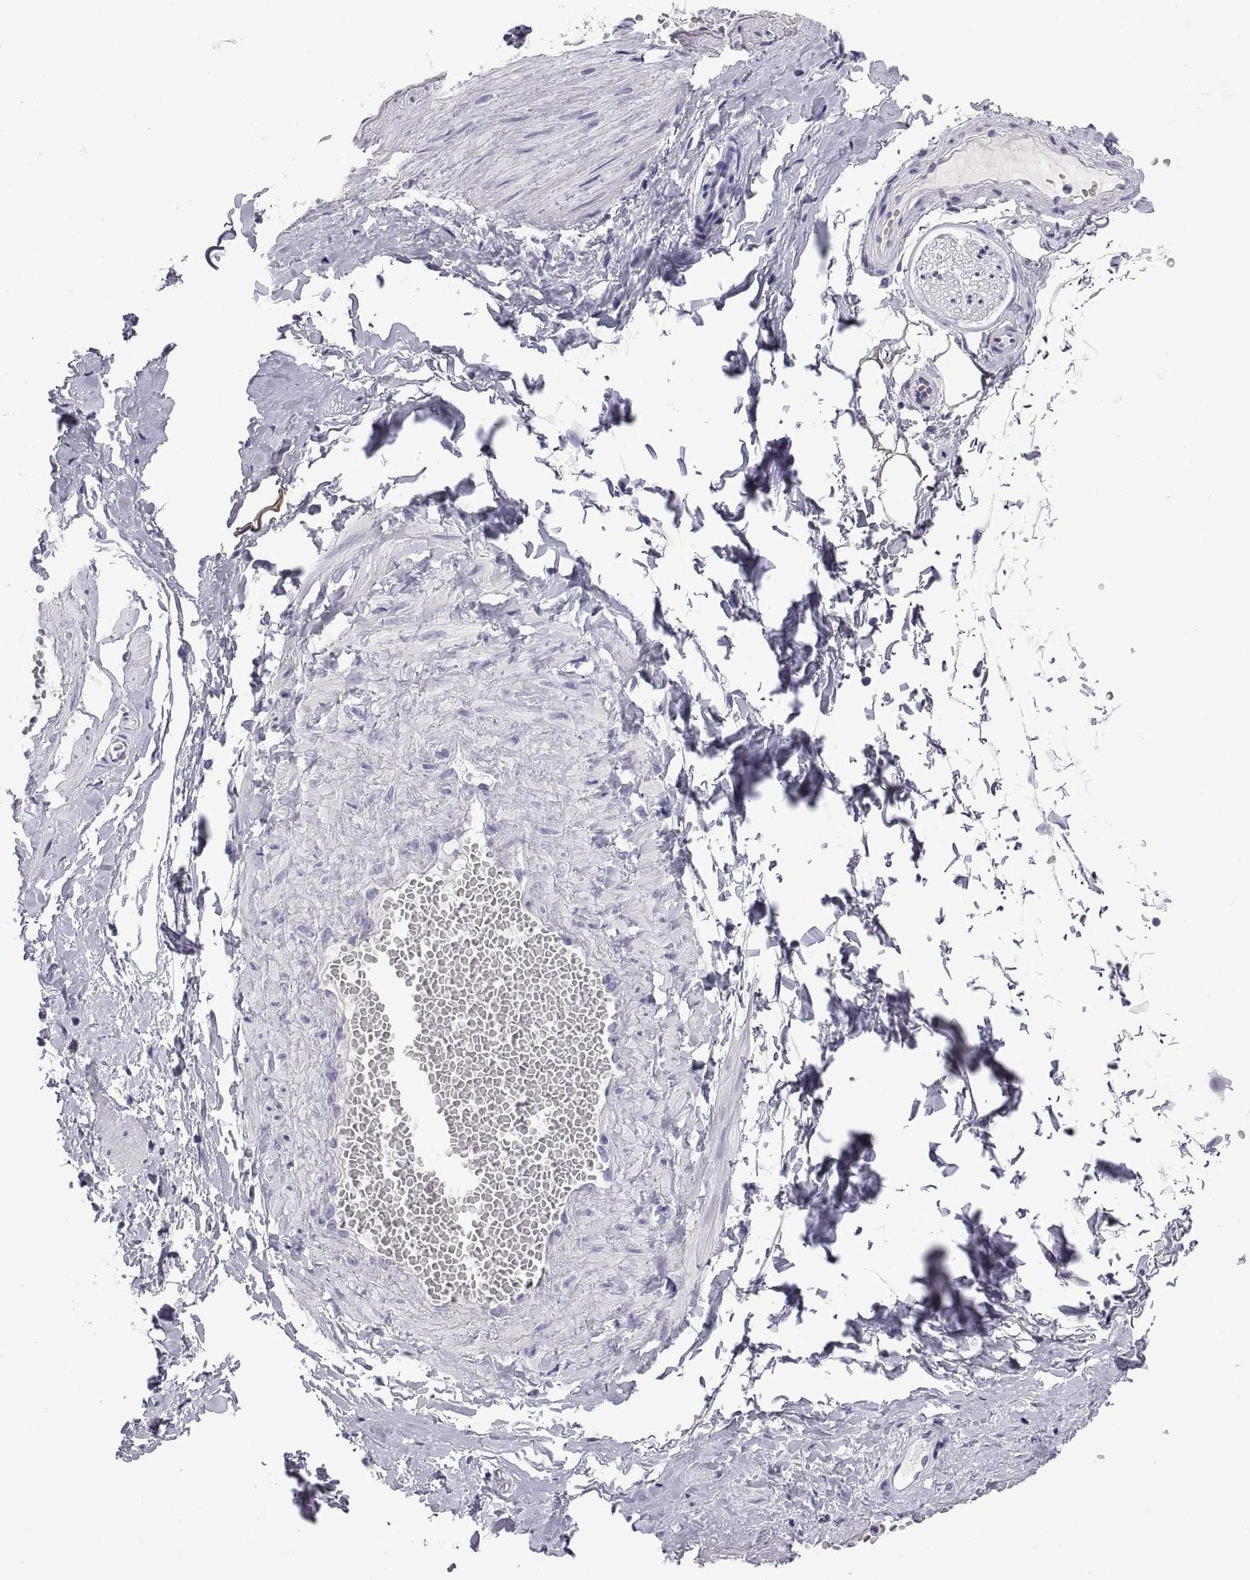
{"staining": {"intensity": "negative", "quantity": "none", "location": "none"}, "tissue": "adipose tissue", "cell_type": "Adipocytes", "image_type": "normal", "snomed": [{"axis": "morphology", "description": "Normal tissue, NOS"}, {"axis": "topography", "description": "Smooth muscle"}, {"axis": "topography", "description": "Peripheral nerve tissue"}], "caption": "DAB immunohistochemical staining of benign adipose tissue displays no significant positivity in adipocytes.", "gene": "CRISP1", "patient": {"sex": "male", "age": 22}}